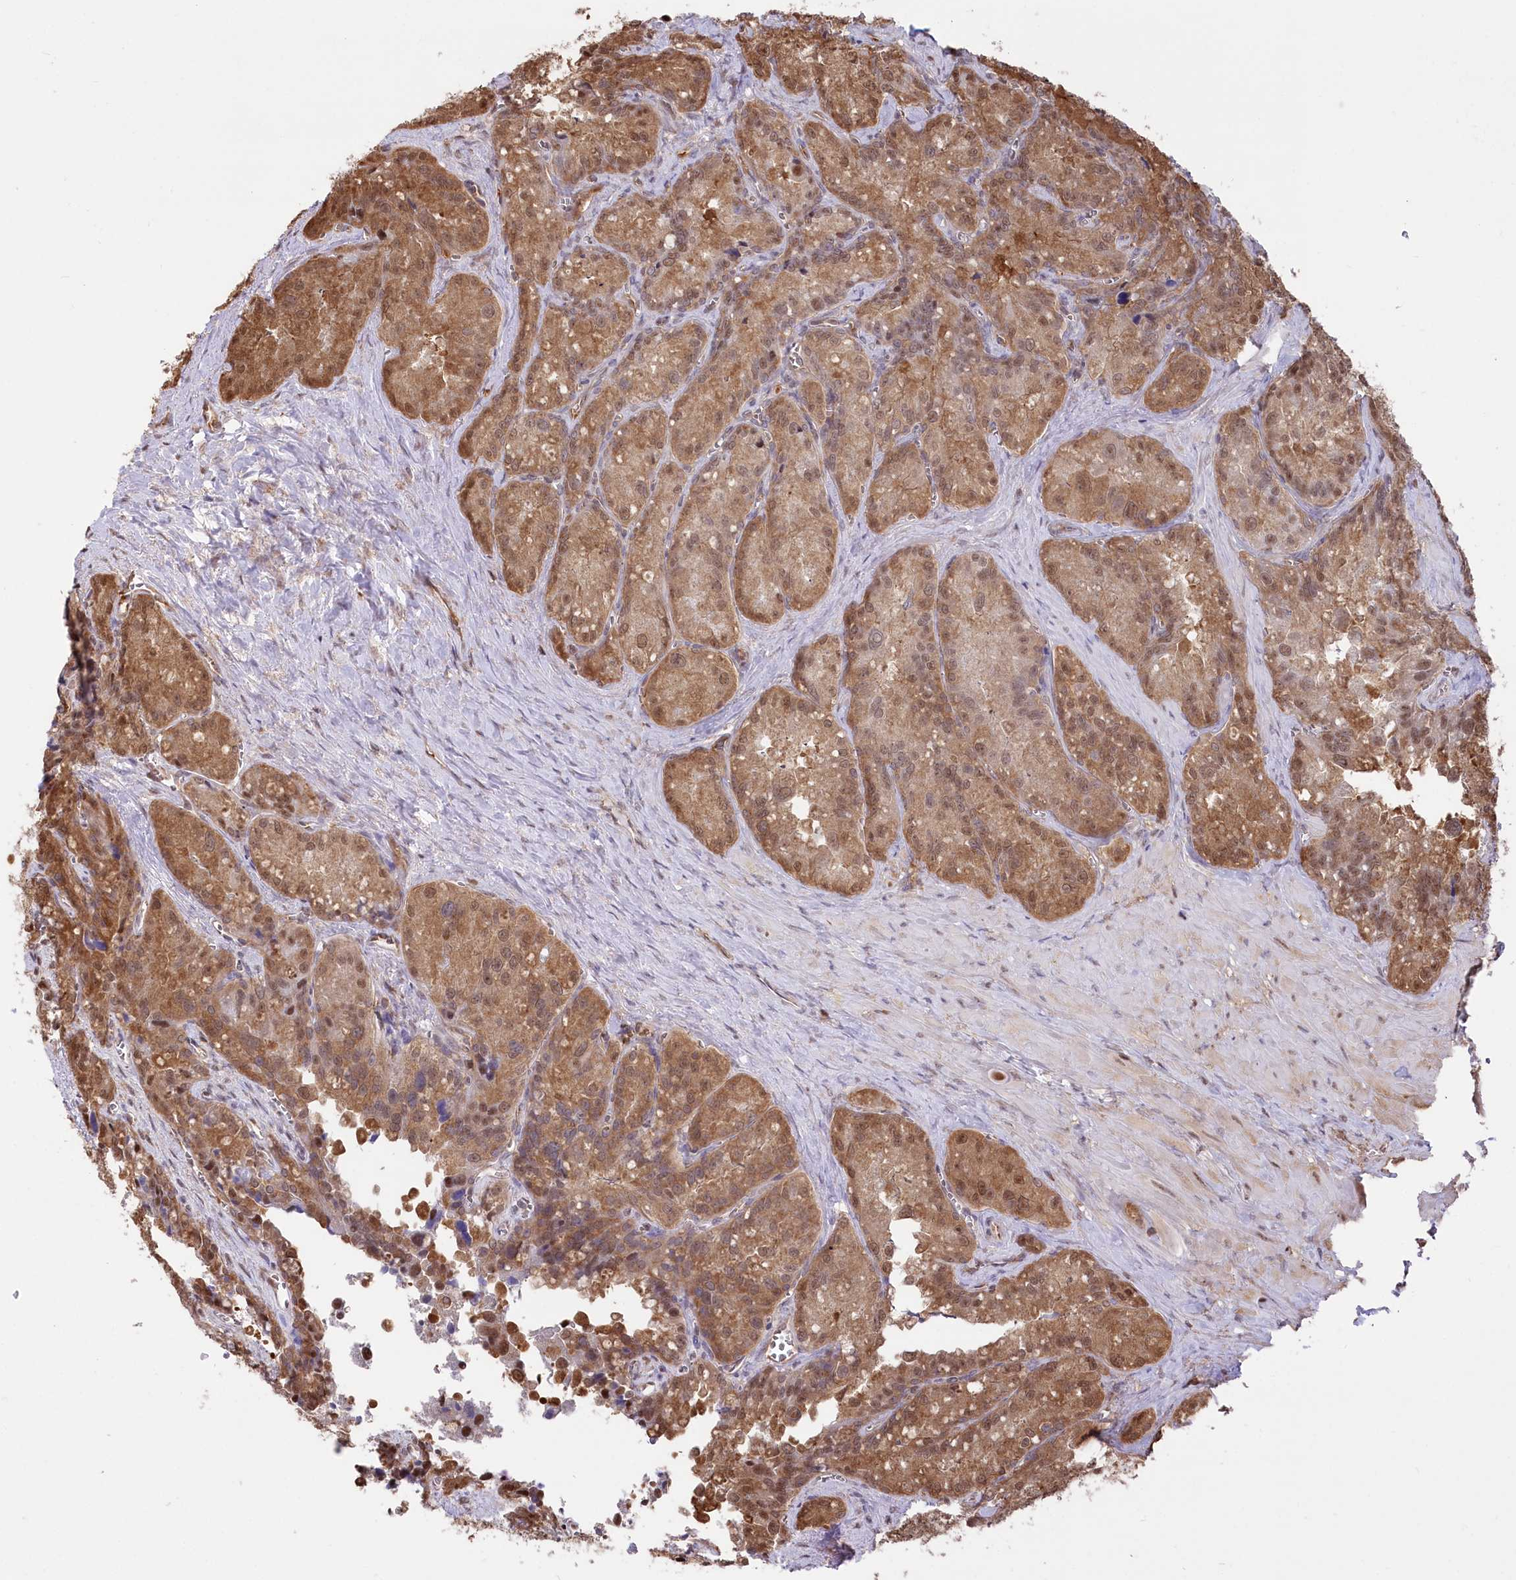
{"staining": {"intensity": "moderate", "quantity": ">75%", "location": "cytoplasmic/membranous,nuclear"}, "tissue": "seminal vesicle", "cell_type": "Glandular cells", "image_type": "normal", "snomed": [{"axis": "morphology", "description": "Normal tissue, NOS"}, {"axis": "topography", "description": "Seminal veicle"}], "caption": "The immunohistochemical stain shows moderate cytoplasmic/membranous,nuclear expression in glandular cells of normal seminal vesicle. The protein of interest is stained brown, and the nuclei are stained in blue (DAB (3,3'-diaminobenzidine) IHC with brightfield microscopy, high magnification).", "gene": "PSMA1", "patient": {"sex": "male", "age": 62}}